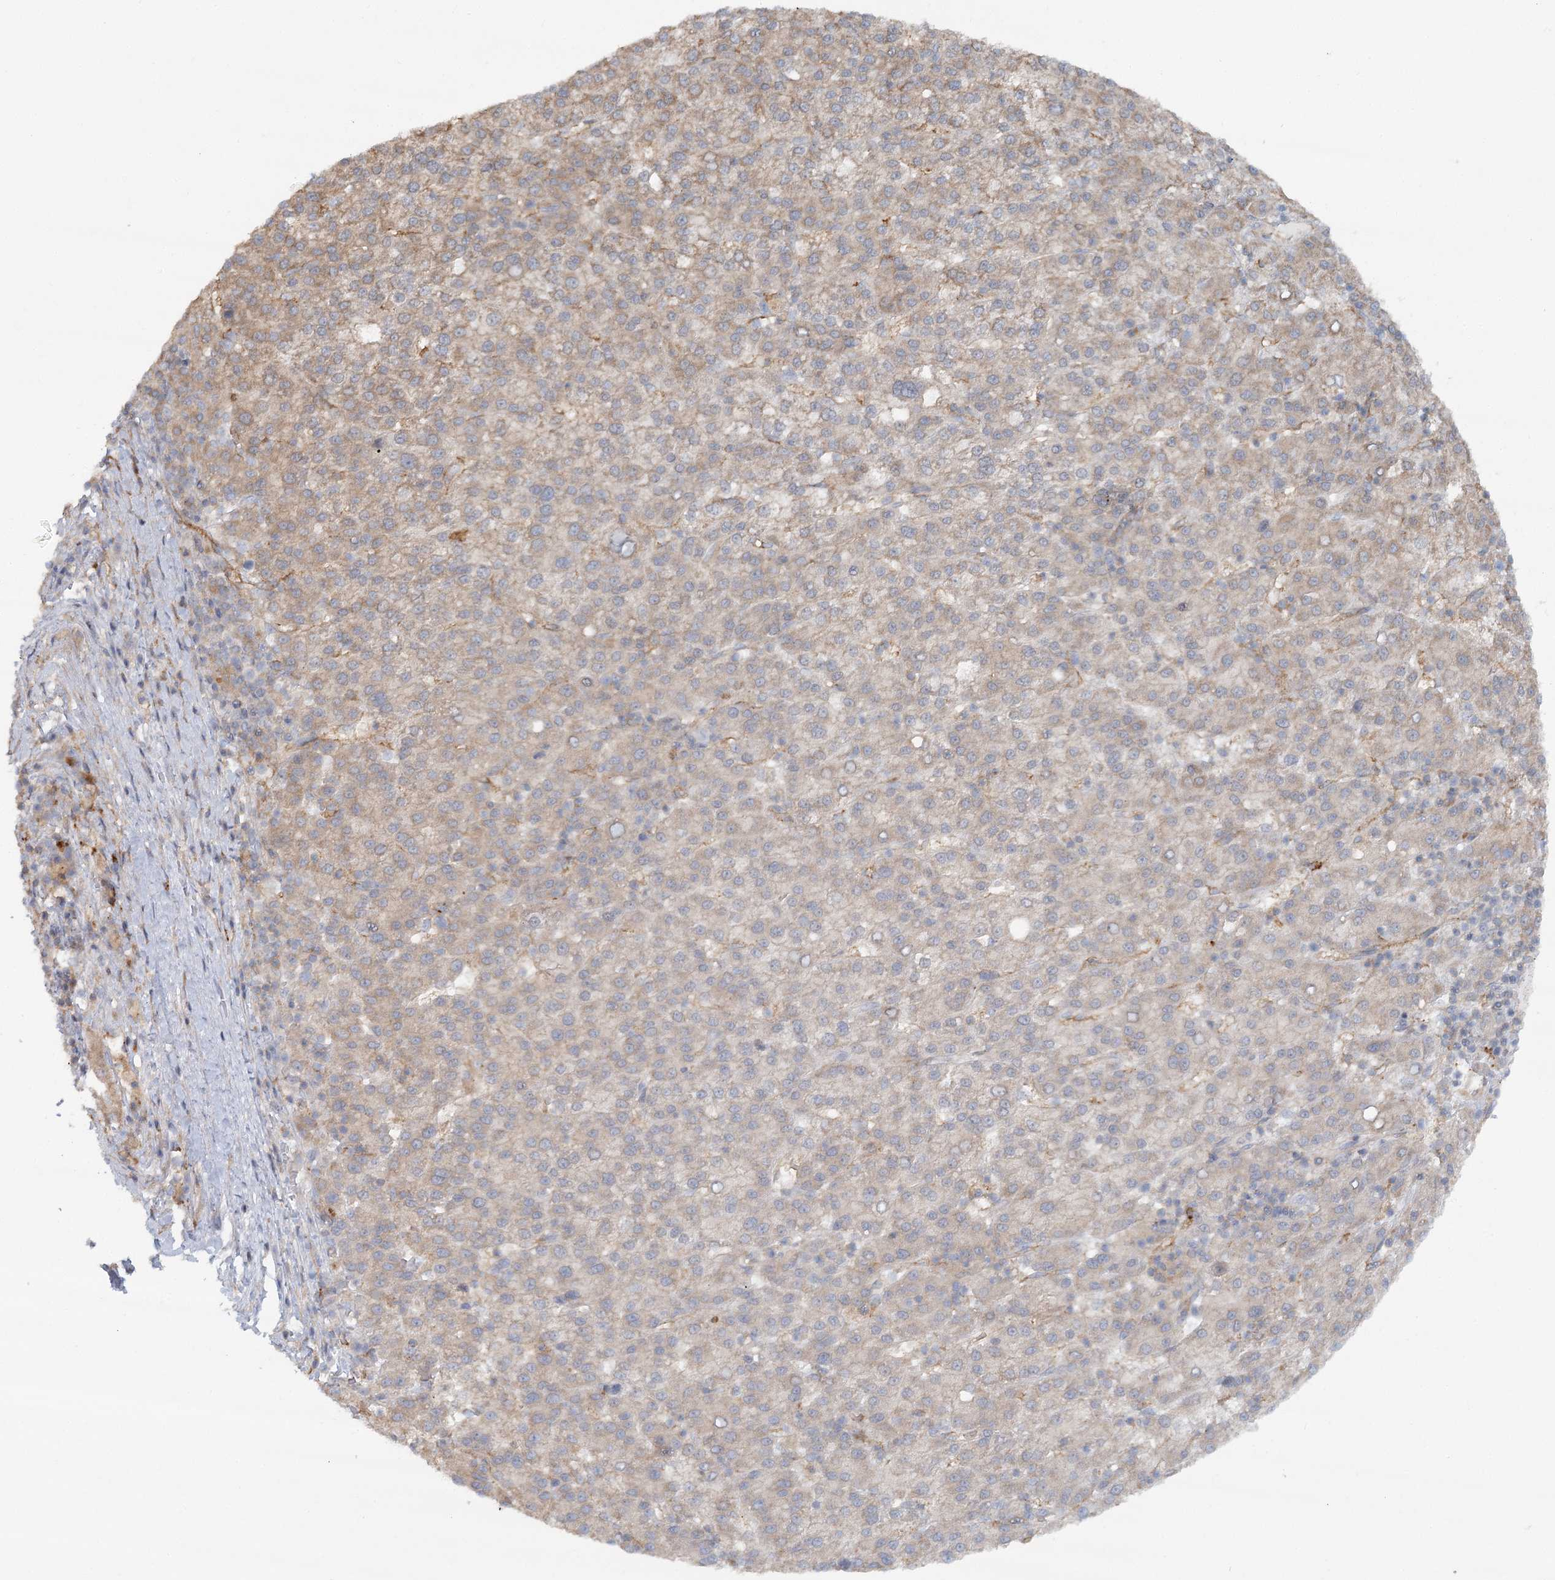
{"staining": {"intensity": "weak", "quantity": "25%-75%", "location": "cytoplasmic/membranous"}, "tissue": "liver cancer", "cell_type": "Tumor cells", "image_type": "cancer", "snomed": [{"axis": "morphology", "description": "Carcinoma, Hepatocellular, NOS"}, {"axis": "topography", "description": "Liver"}], "caption": "Immunohistochemistry (DAB) staining of human liver hepatocellular carcinoma demonstrates weak cytoplasmic/membranous protein positivity in approximately 25%-75% of tumor cells. (IHC, brightfield microscopy, high magnification).", "gene": "GBE1", "patient": {"sex": "female", "age": 58}}